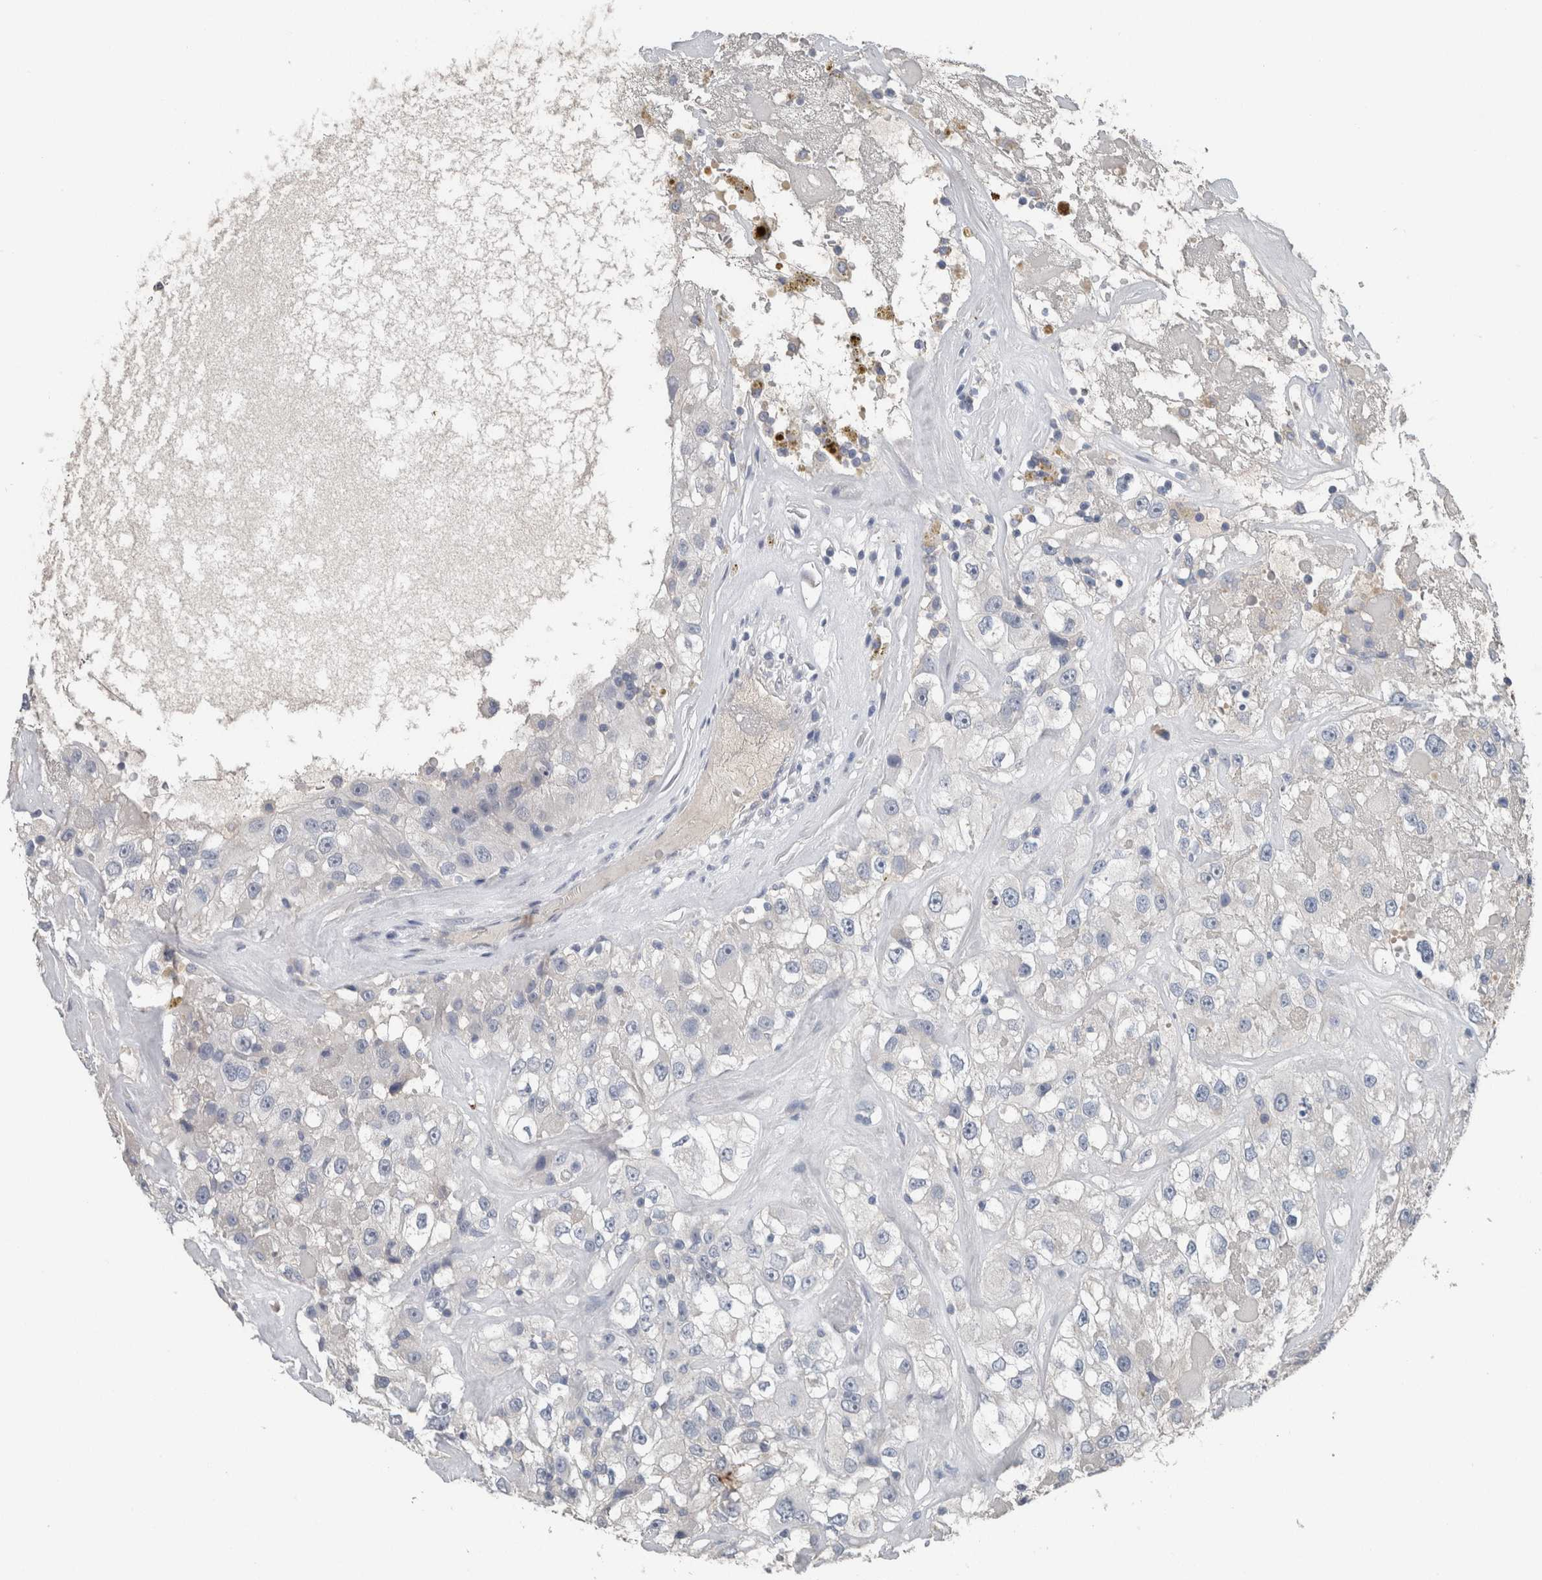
{"staining": {"intensity": "negative", "quantity": "none", "location": "none"}, "tissue": "renal cancer", "cell_type": "Tumor cells", "image_type": "cancer", "snomed": [{"axis": "morphology", "description": "Adenocarcinoma, NOS"}, {"axis": "topography", "description": "Kidney"}], "caption": "Immunohistochemistry (IHC) of renal cancer (adenocarcinoma) reveals no staining in tumor cells.", "gene": "CRNN", "patient": {"sex": "female", "age": 52}}